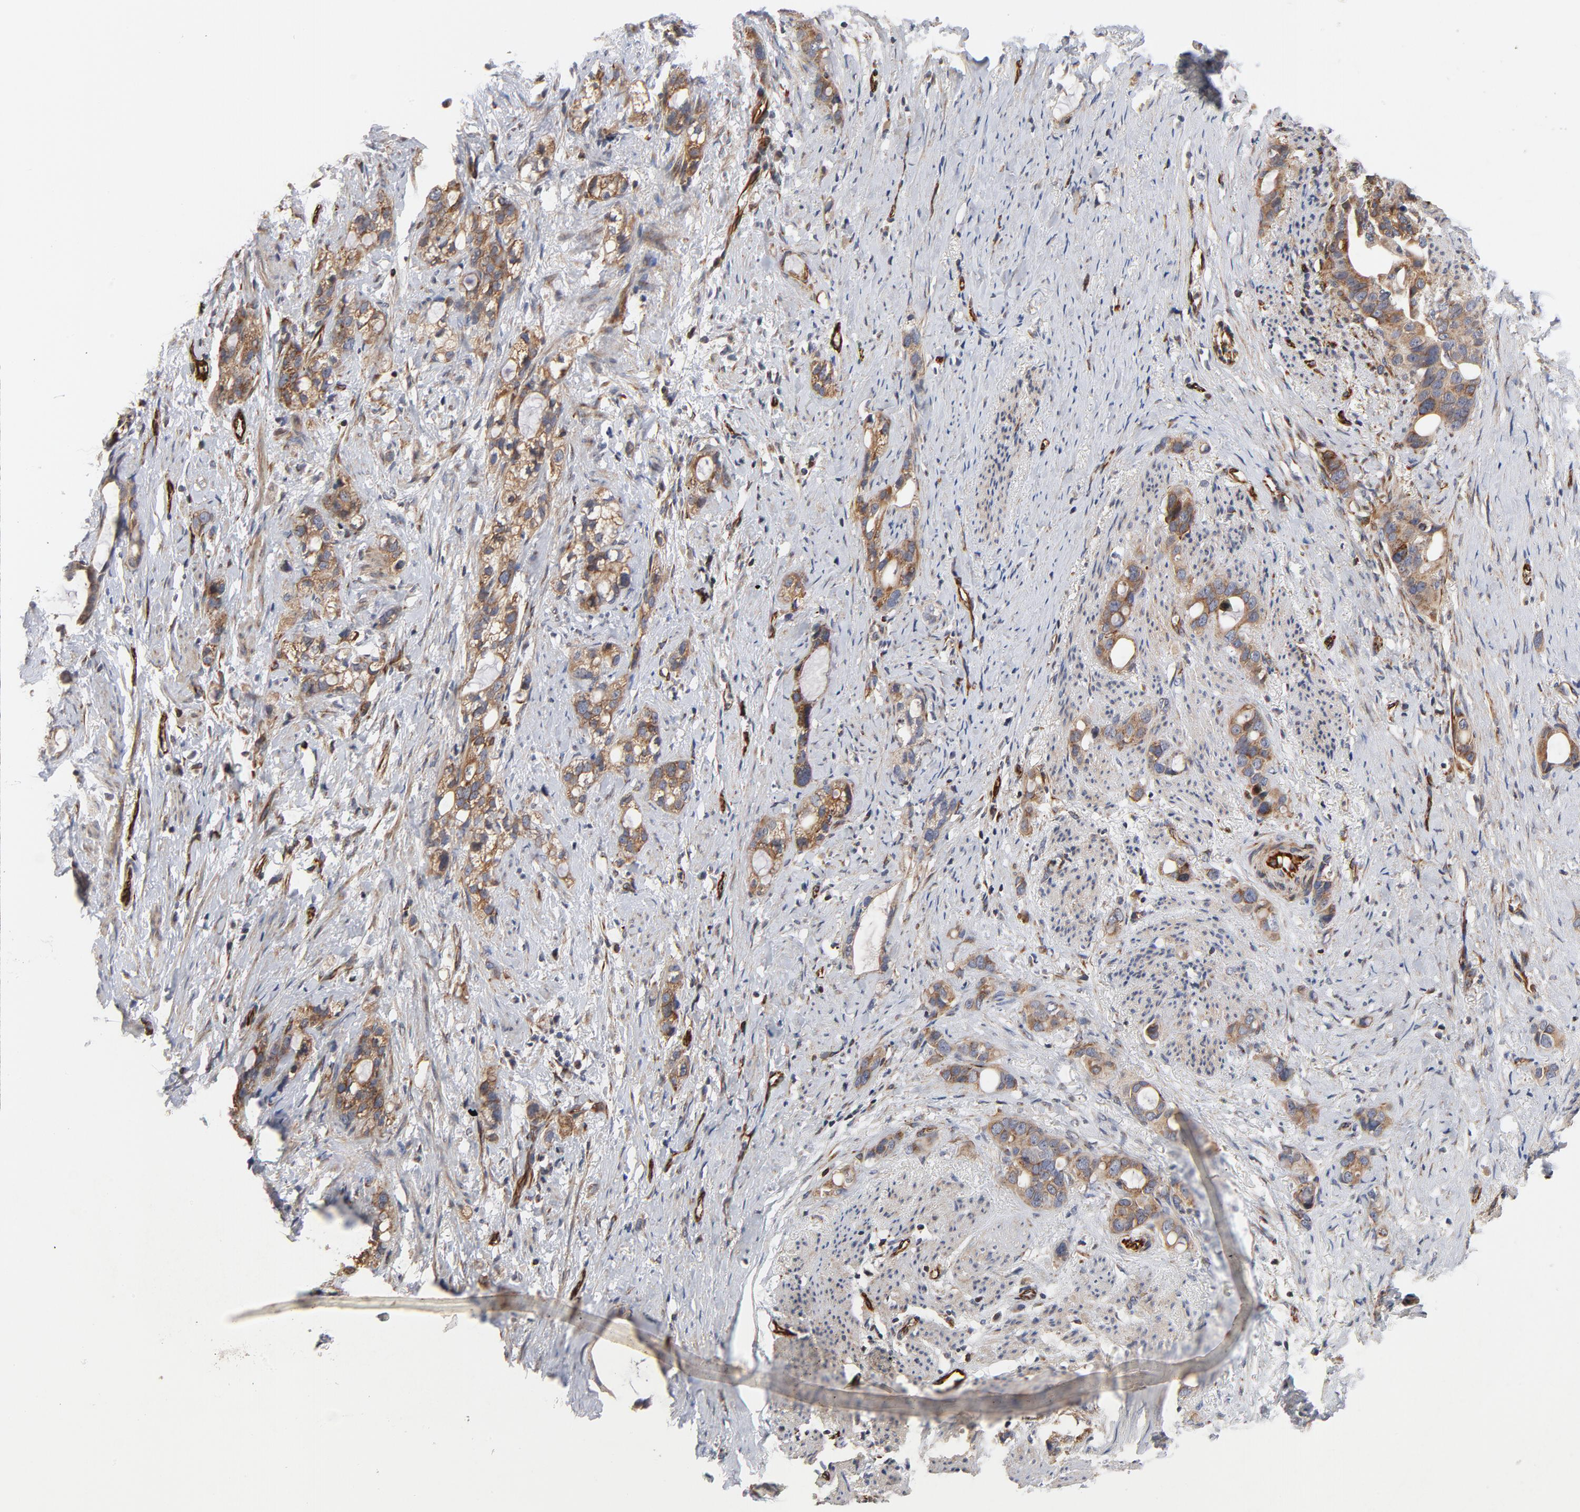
{"staining": {"intensity": "moderate", "quantity": ">75%", "location": "cytoplasmic/membranous"}, "tissue": "stomach cancer", "cell_type": "Tumor cells", "image_type": "cancer", "snomed": [{"axis": "morphology", "description": "Adenocarcinoma, NOS"}, {"axis": "topography", "description": "Stomach"}], "caption": "Immunohistochemistry (DAB) staining of stomach cancer (adenocarcinoma) displays moderate cytoplasmic/membranous protein positivity in about >75% of tumor cells. (brown staining indicates protein expression, while blue staining denotes nuclei).", "gene": "DNAAF2", "patient": {"sex": "female", "age": 75}}